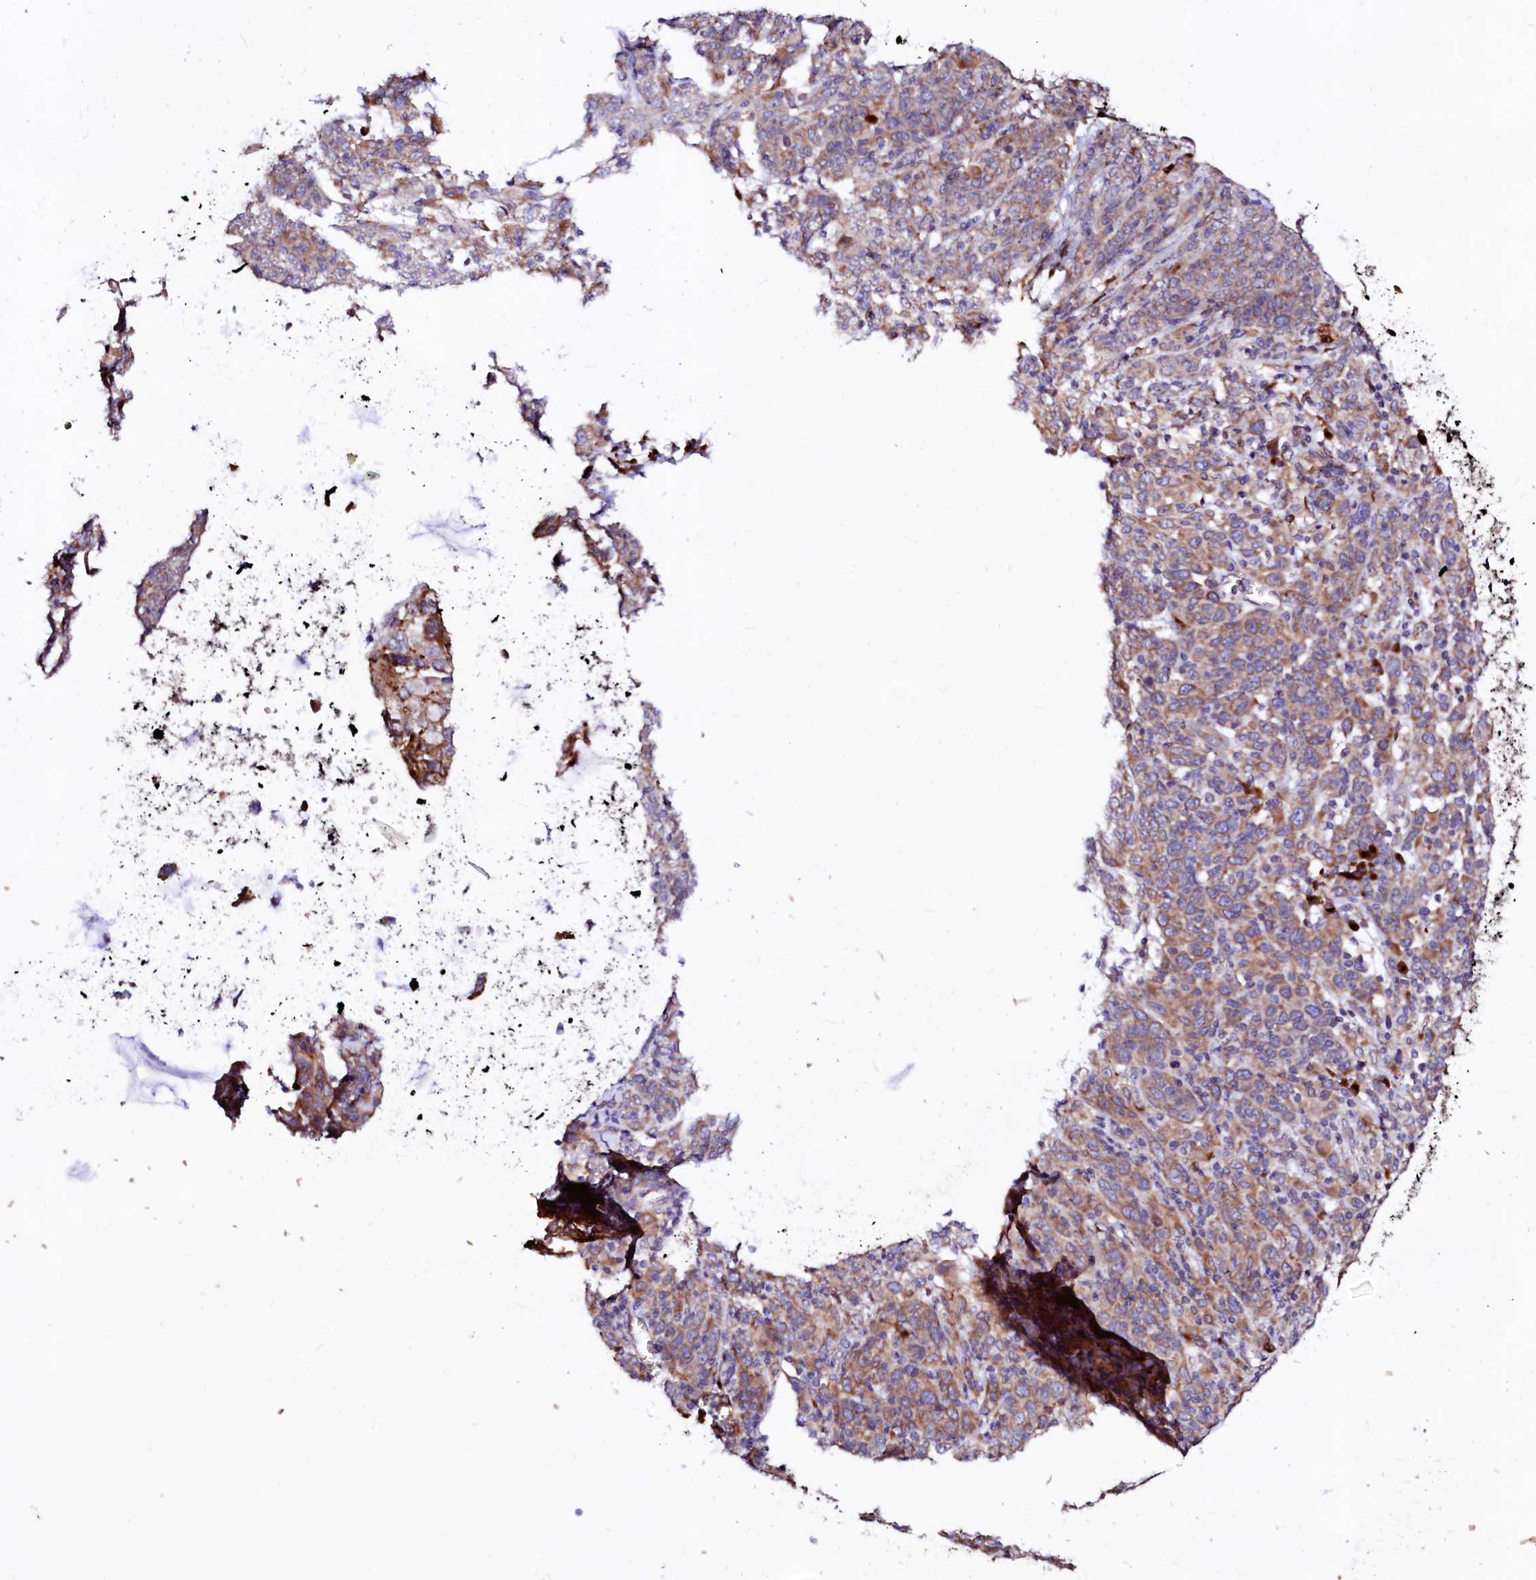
{"staining": {"intensity": "moderate", "quantity": "25%-75%", "location": "cytoplasmic/membranous"}, "tissue": "cervical cancer", "cell_type": "Tumor cells", "image_type": "cancer", "snomed": [{"axis": "morphology", "description": "Squamous cell carcinoma, NOS"}, {"axis": "topography", "description": "Cervix"}], "caption": "Cervical cancer stained with a protein marker demonstrates moderate staining in tumor cells.", "gene": "LMAN1", "patient": {"sex": "female", "age": 67}}